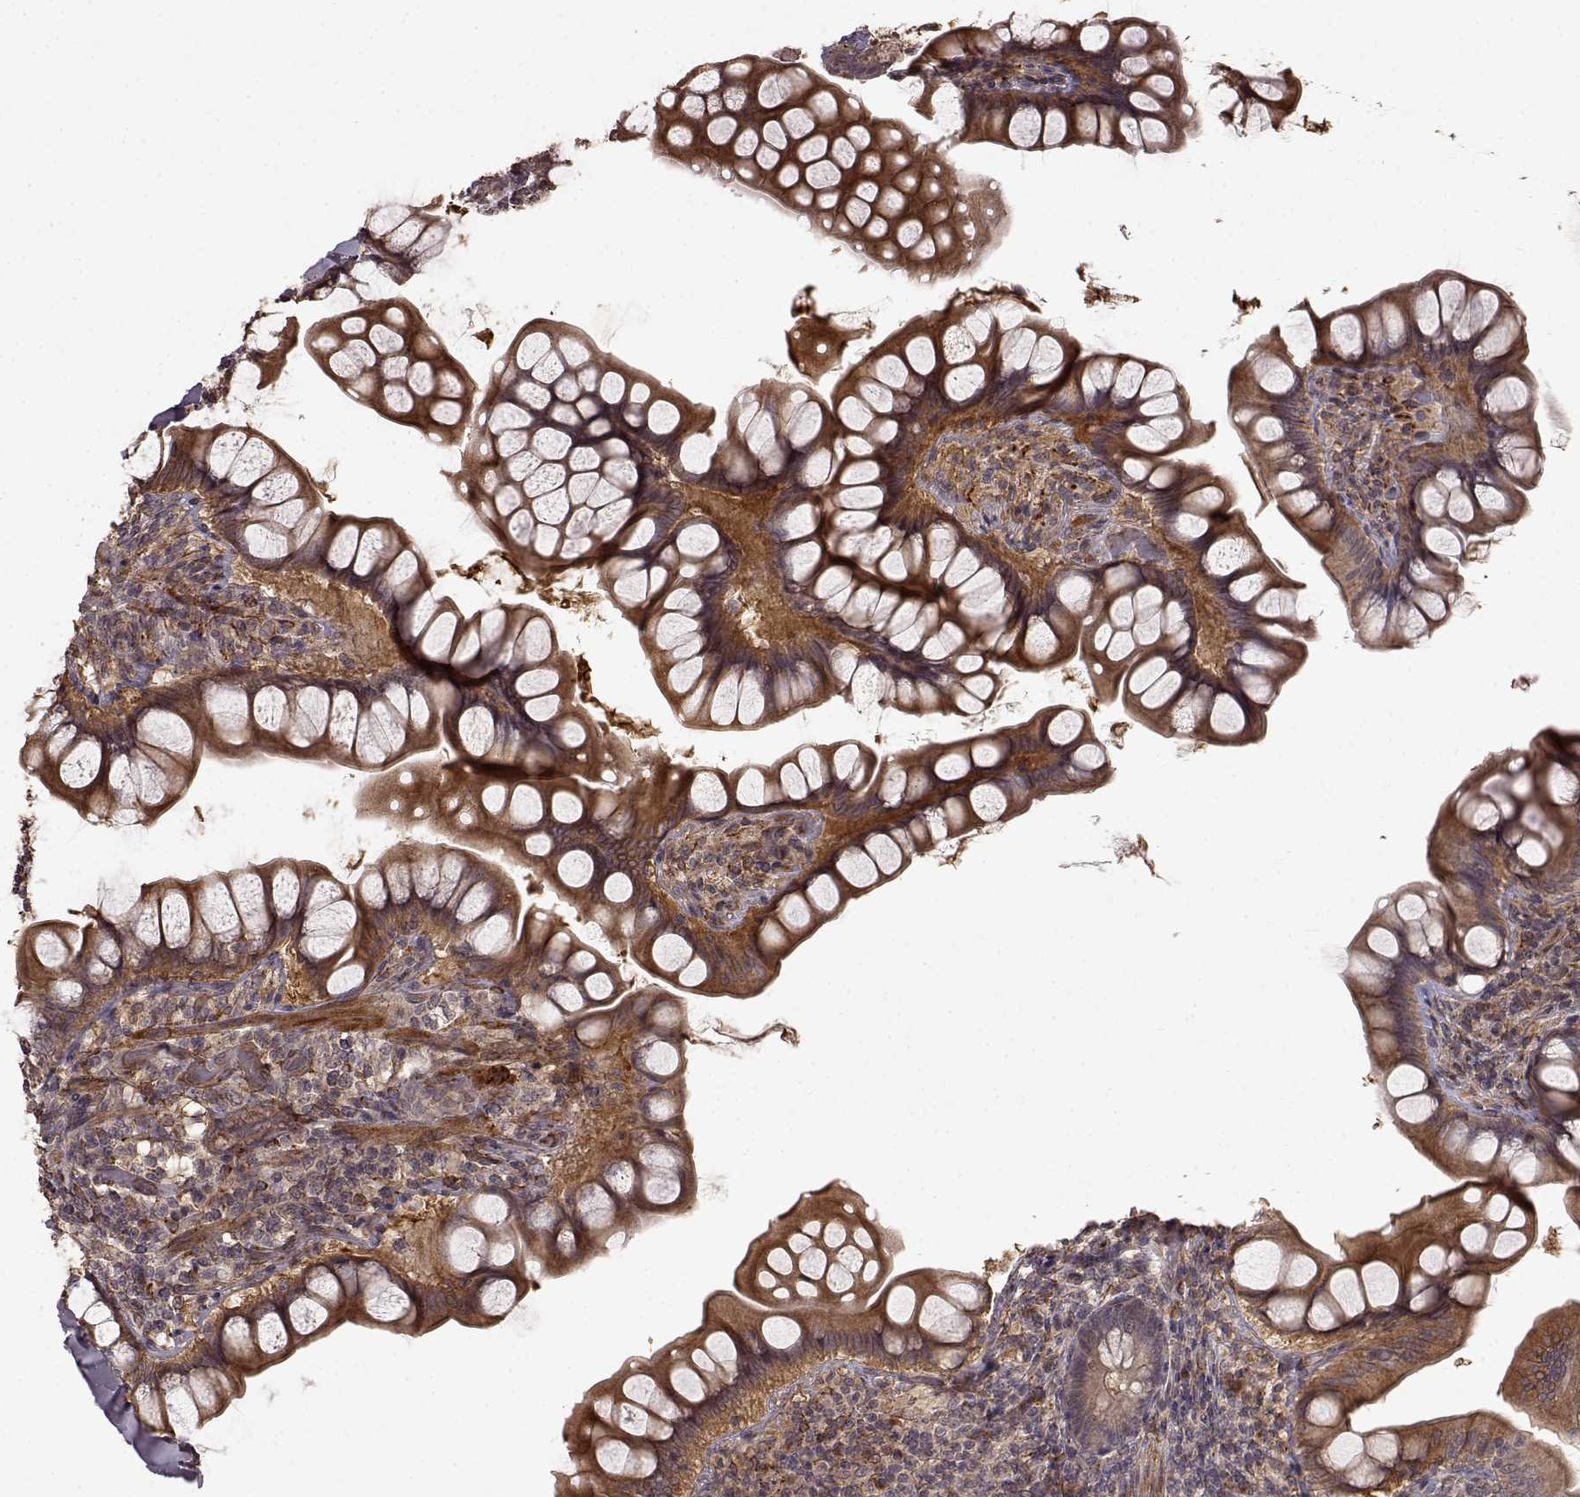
{"staining": {"intensity": "strong", "quantity": "<25%", "location": "cytoplasmic/membranous"}, "tissue": "small intestine", "cell_type": "Glandular cells", "image_type": "normal", "snomed": [{"axis": "morphology", "description": "Normal tissue, NOS"}, {"axis": "topography", "description": "Small intestine"}], "caption": "Immunohistochemistry (IHC) histopathology image of benign human small intestine stained for a protein (brown), which shows medium levels of strong cytoplasmic/membranous positivity in approximately <25% of glandular cells.", "gene": "FSTL1", "patient": {"sex": "male", "age": 70}}